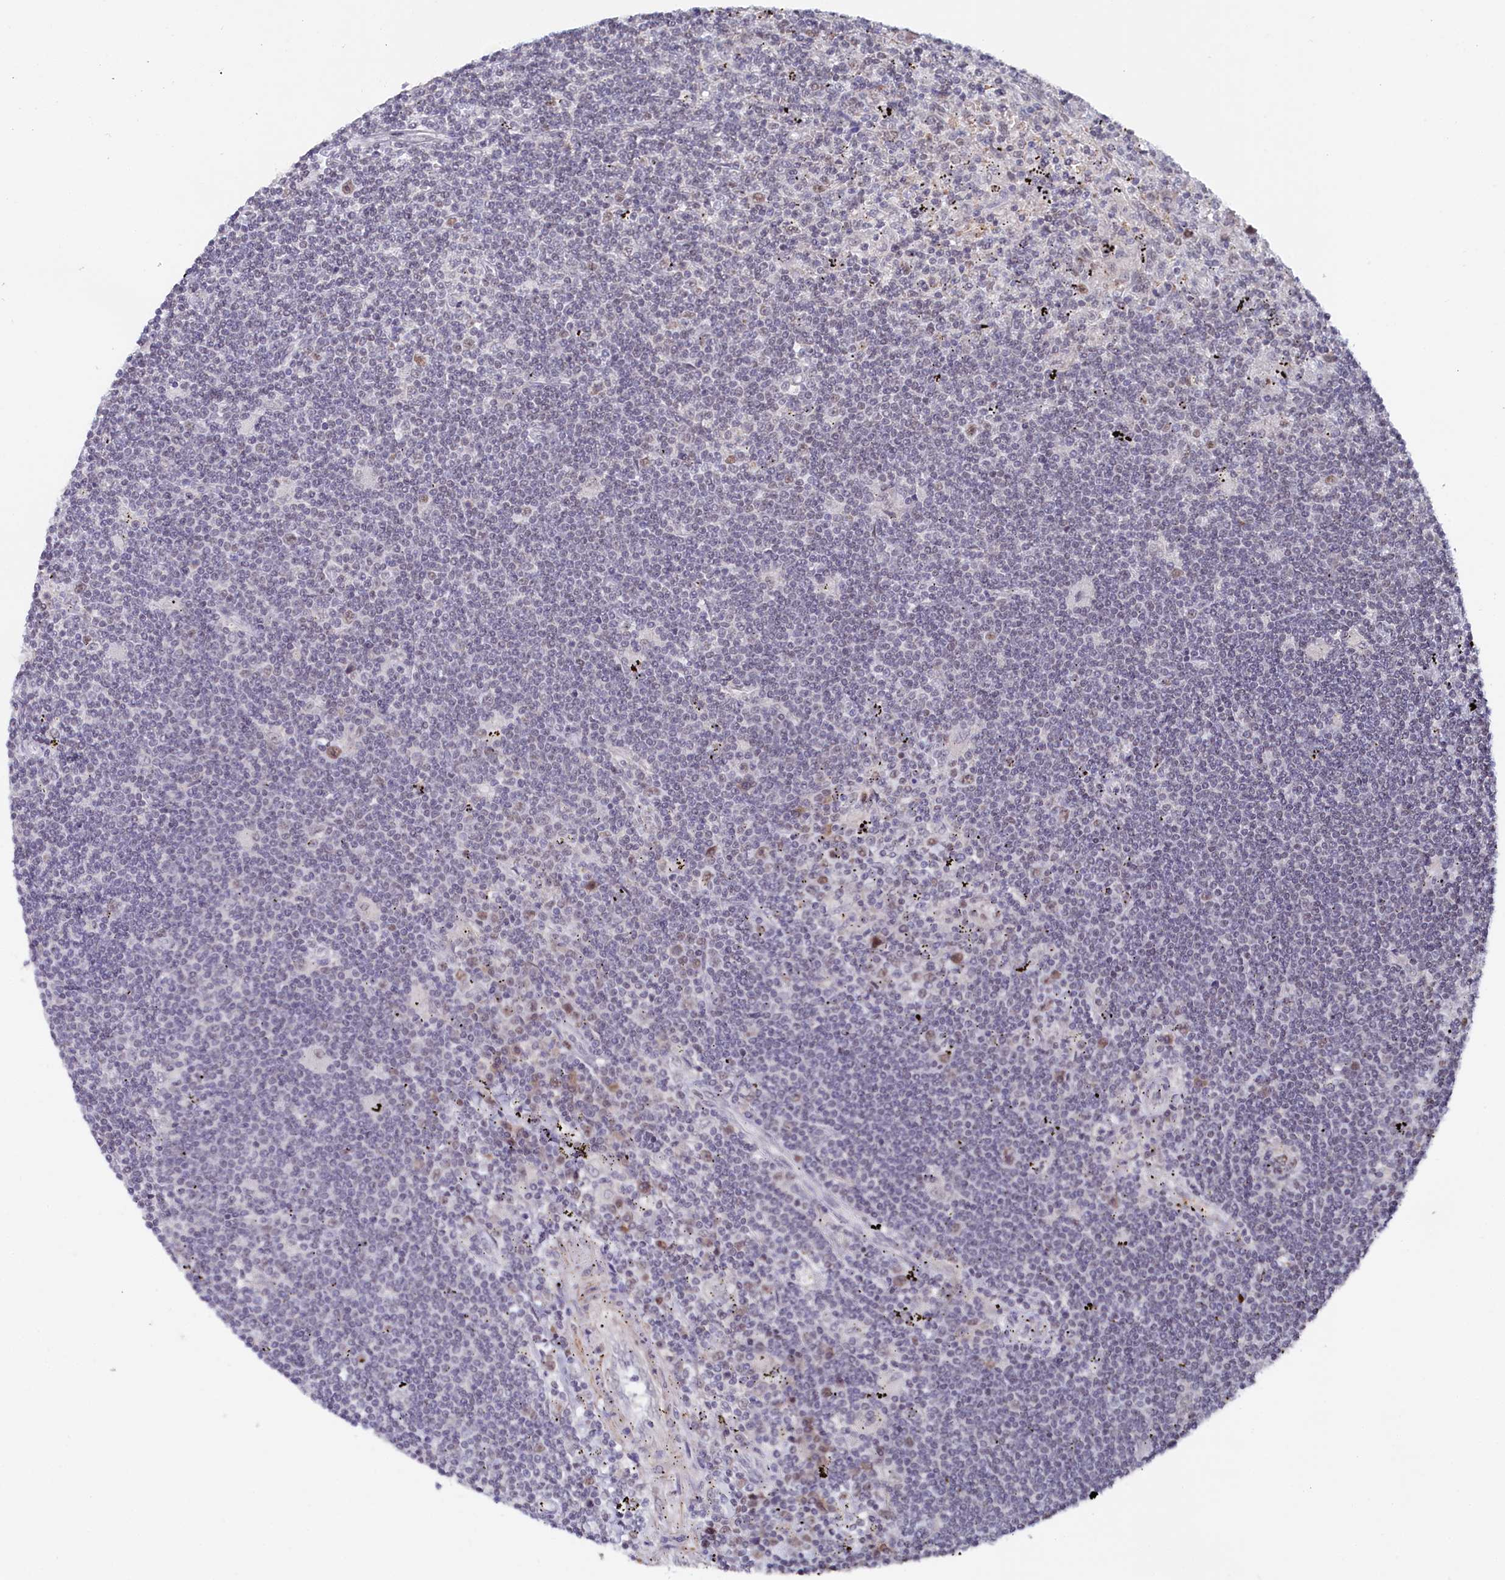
{"staining": {"intensity": "negative", "quantity": "none", "location": "none"}, "tissue": "lymphoma", "cell_type": "Tumor cells", "image_type": "cancer", "snomed": [{"axis": "morphology", "description": "Malignant lymphoma, non-Hodgkin's type, Low grade"}, {"axis": "topography", "description": "Spleen"}], "caption": "Lymphoma was stained to show a protein in brown. There is no significant staining in tumor cells.", "gene": "TIGD4", "patient": {"sex": "male", "age": 76}}